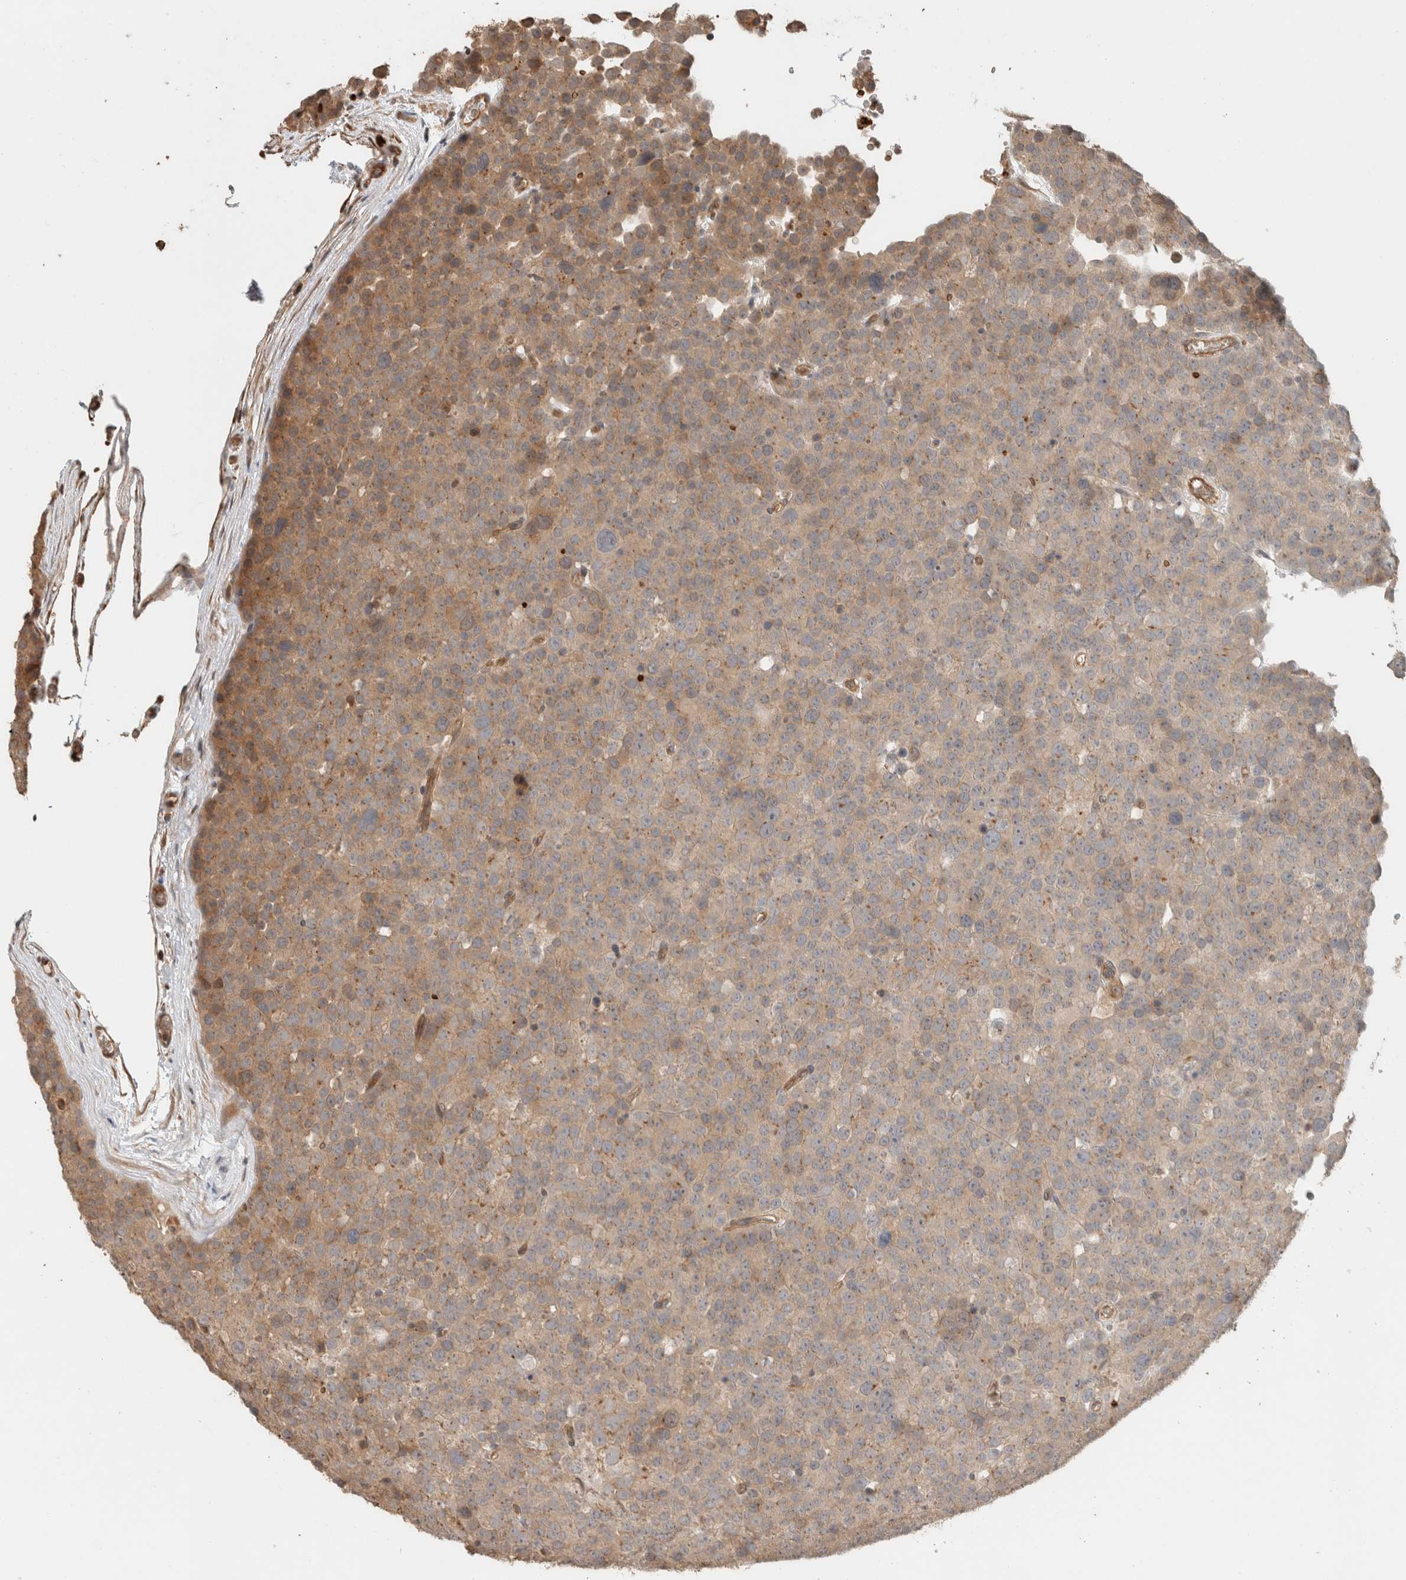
{"staining": {"intensity": "moderate", "quantity": ">75%", "location": "cytoplasmic/membranous"}, "tissue": "testis cancer", "cell_type": "Tumor cells", "image_type": "cancer", "snomed": [{"axis": "morphology", "description": "Seminoma, NOS"}, {"axis": "topography", "description": "Testis"}], "caption": "The image reveals staining of testis cancer (seminoma), revealing moderate cytoplasmic/membranous protein staining (brown color) within tumor cells.", "gene": "OTUD6B", "patient": {"sex": "male", "age": 71}}